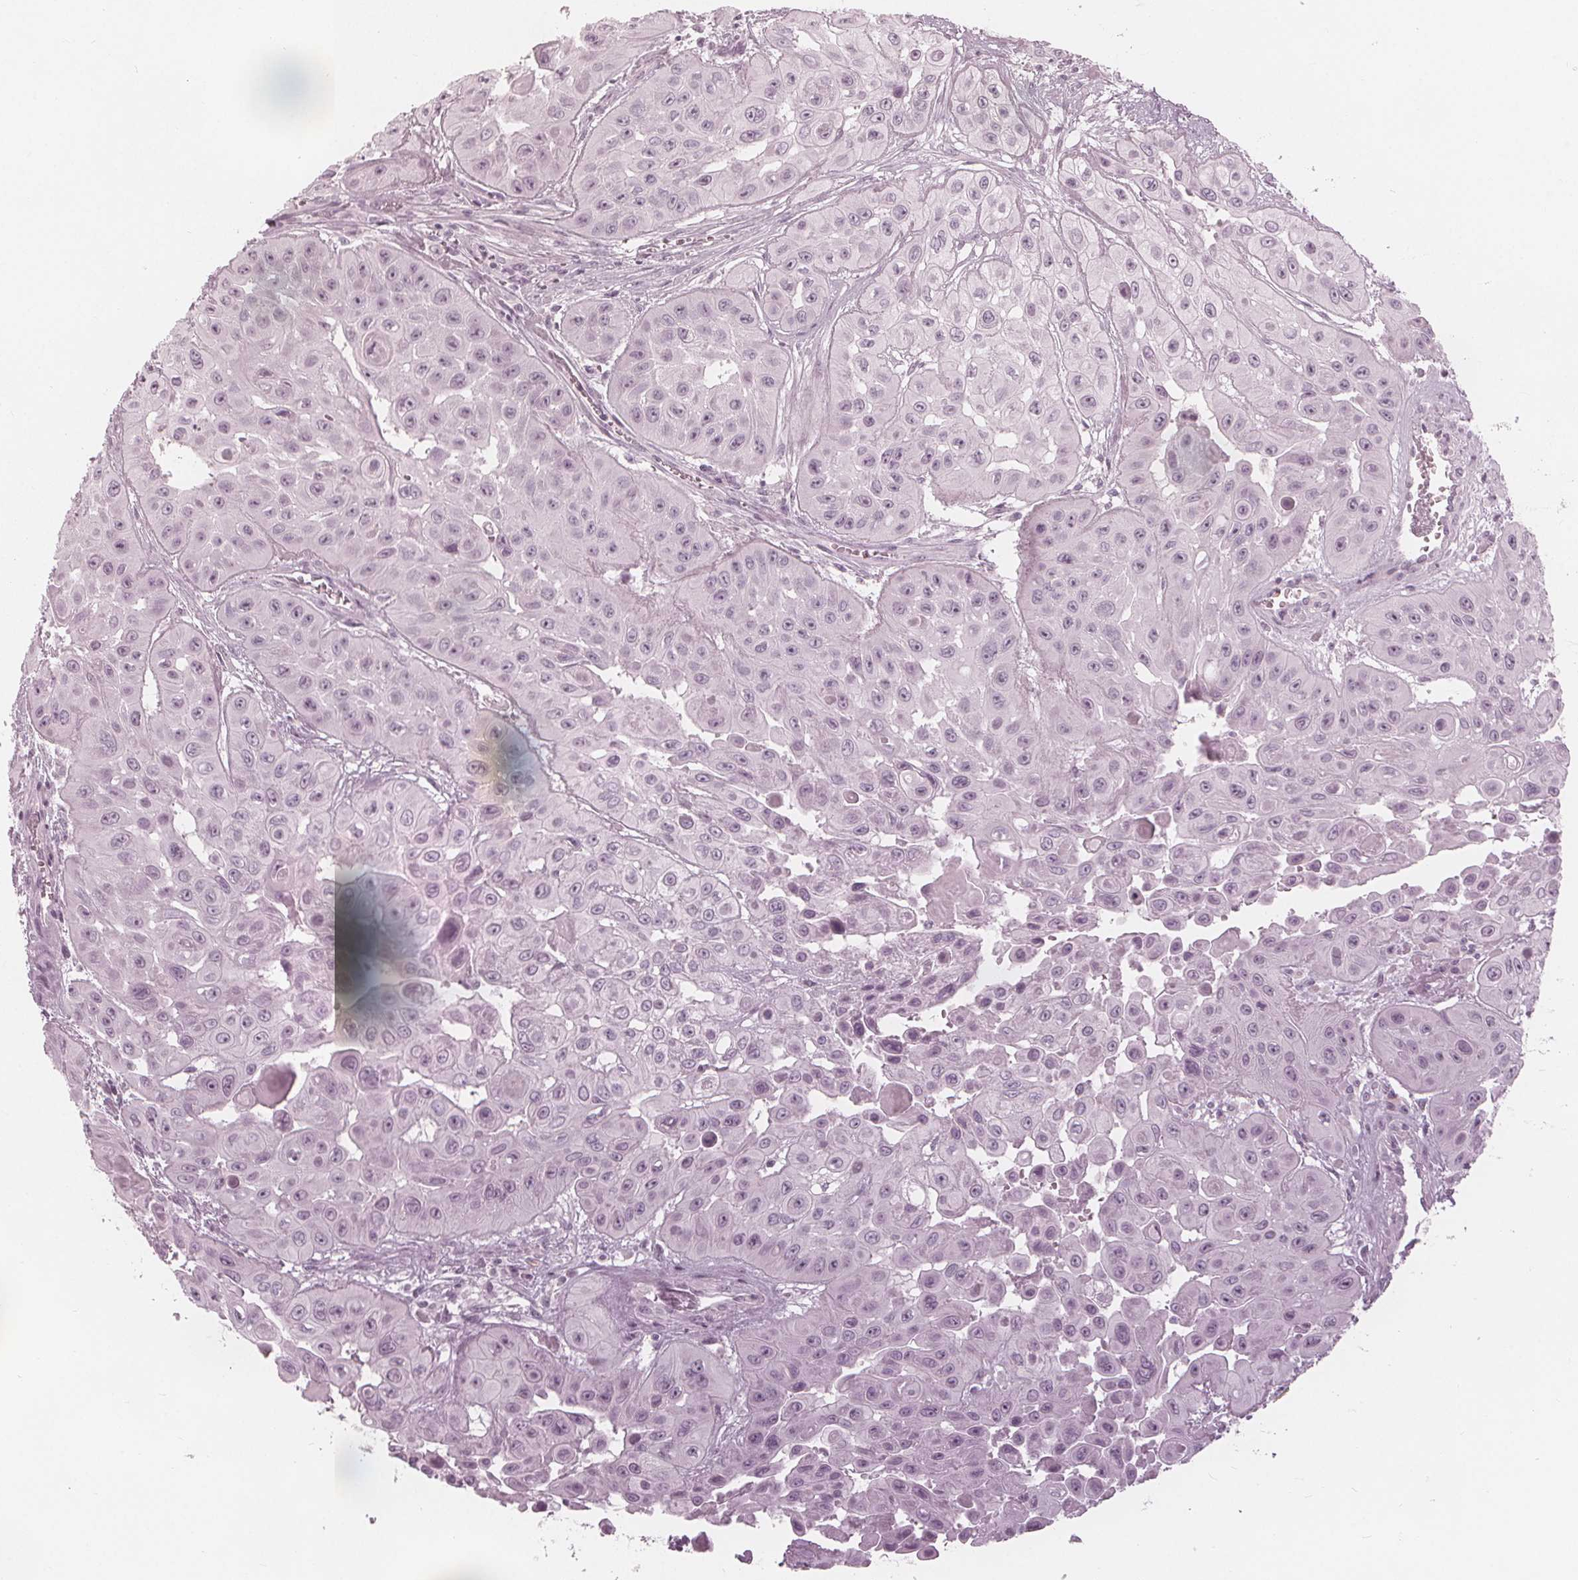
{"staining": {"intensity": "negative", "quantity": "none", "location": "none"}, "tissue": "head and neck cancer", "cell_type": "Tumor cells", "image_type": "cancer", "snomed": [{"axis": "morphology", "description": "Adenocarcinoma, NOS"}, {"axis": "topography", "description": "Head-Neck"}], "caption": "Tumor cells show no significant staining in head and neck cancer (adenocarcinoma). The staining is performed using DAB brown chromogen with nuclei counter-stained in using hematoxylin.", "gene": "PAEP", "patient": {"sex": "male", "age": 73}}